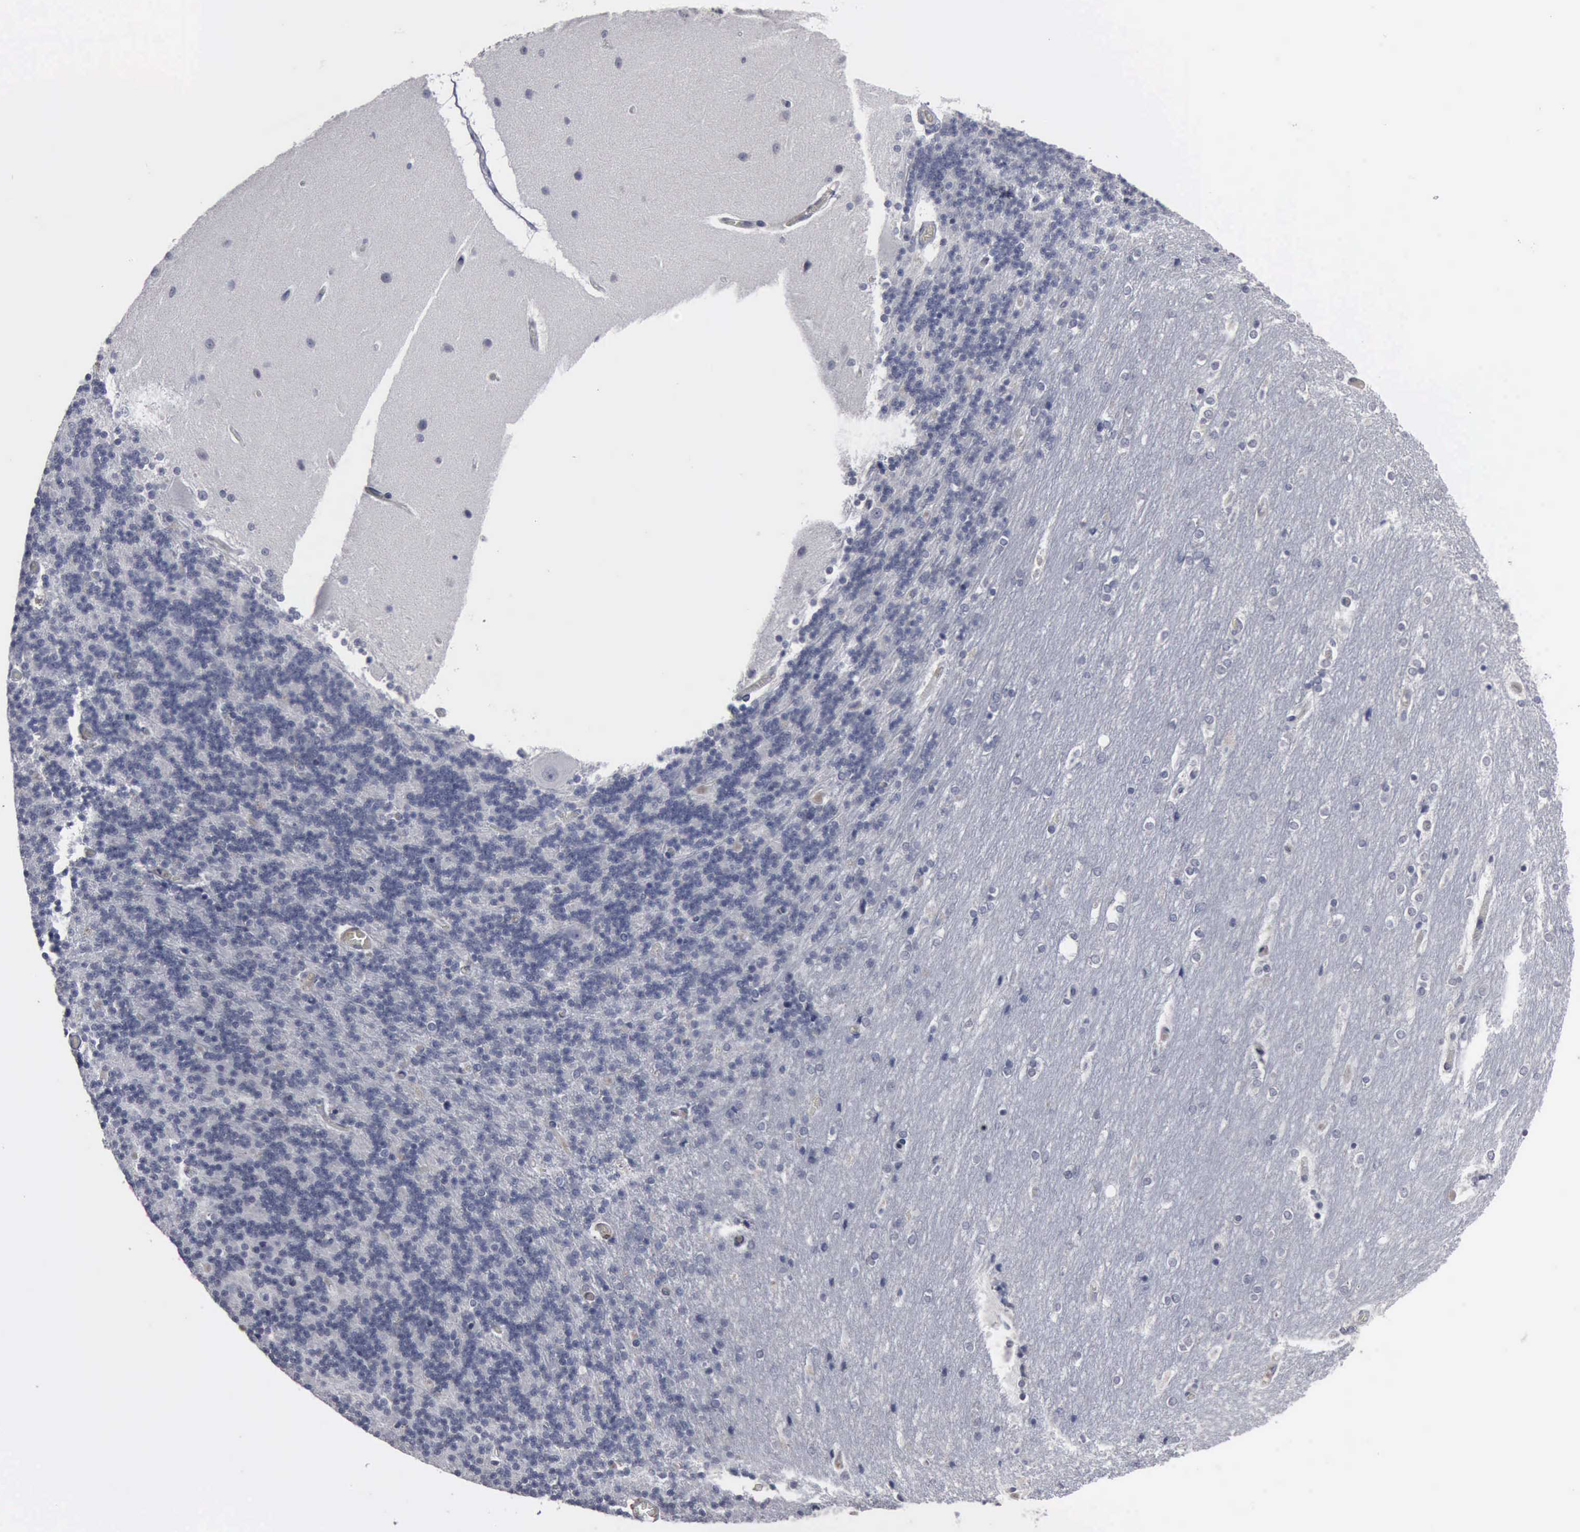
{"staining": {"intensity": "negative", "quantity": "none", "location": "none"}, "tissue": "cerebellum", "cell_type": "Cells in granular layer", "image_type": "normal", "snomed": [{"axis": "morphology", "description": "Normal tissue, NOS"}, {"axis": "topography", "description": "Cerebellum"}], "caption": "Cells in granular layer show no significant protein positivity in unremarkable cerebellum.", "gene": "MYO18B", "patient": {"sex": "female", "age": 54}}